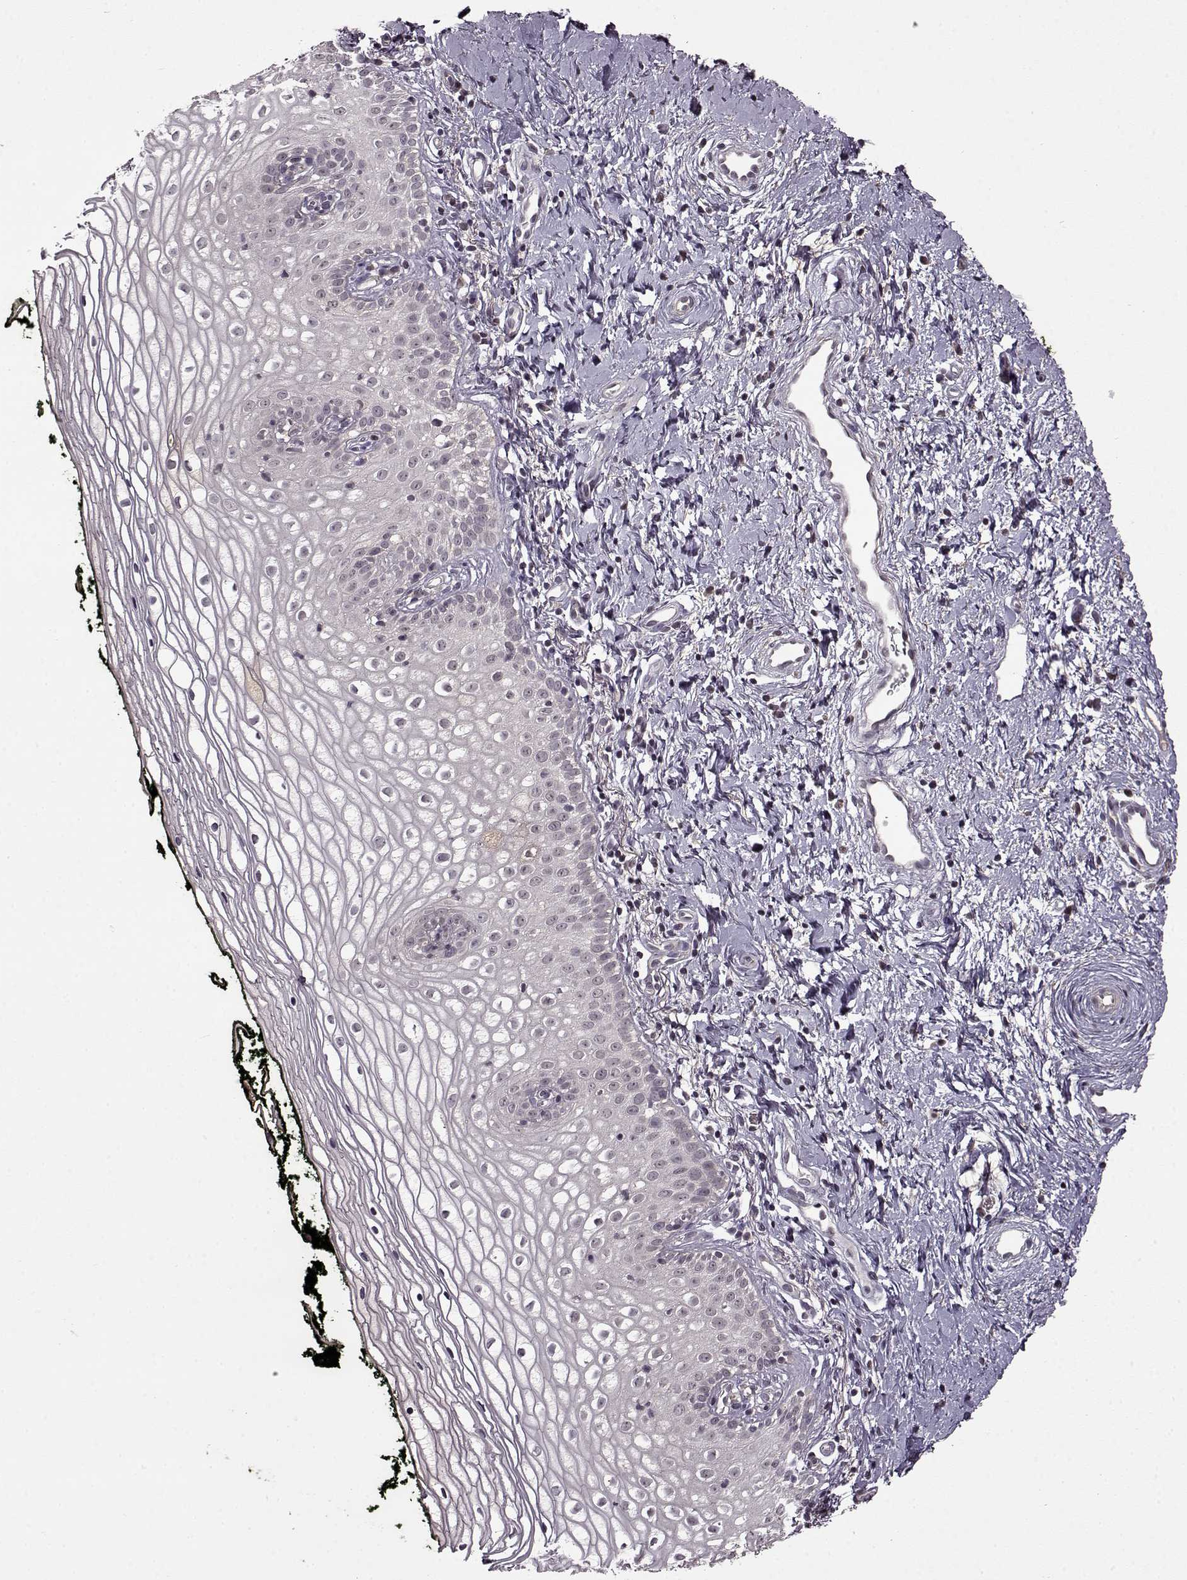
{"staining": {"intensity": "negative", "quantity": "none", "location": "none"}, "tissue": "vagina", "cell_type": "Squamous epithelial cells", "image_type": "normal", "snomed": [{"axis": "morphology", "description": "Normal tissue, NOS"}, {"axis": "topography", "description": "Vagina"}], "caption": "DAB (3,3'-diaminobenzidine) immunohistochemical staining of normal human vagina displays no significant positivity in squamous epithelial cells. (Immunohistochemistry, brightfield microscopy, high magnification).", "gene": "MAIP1", "patient": {"sex": "female", "age": 47}}